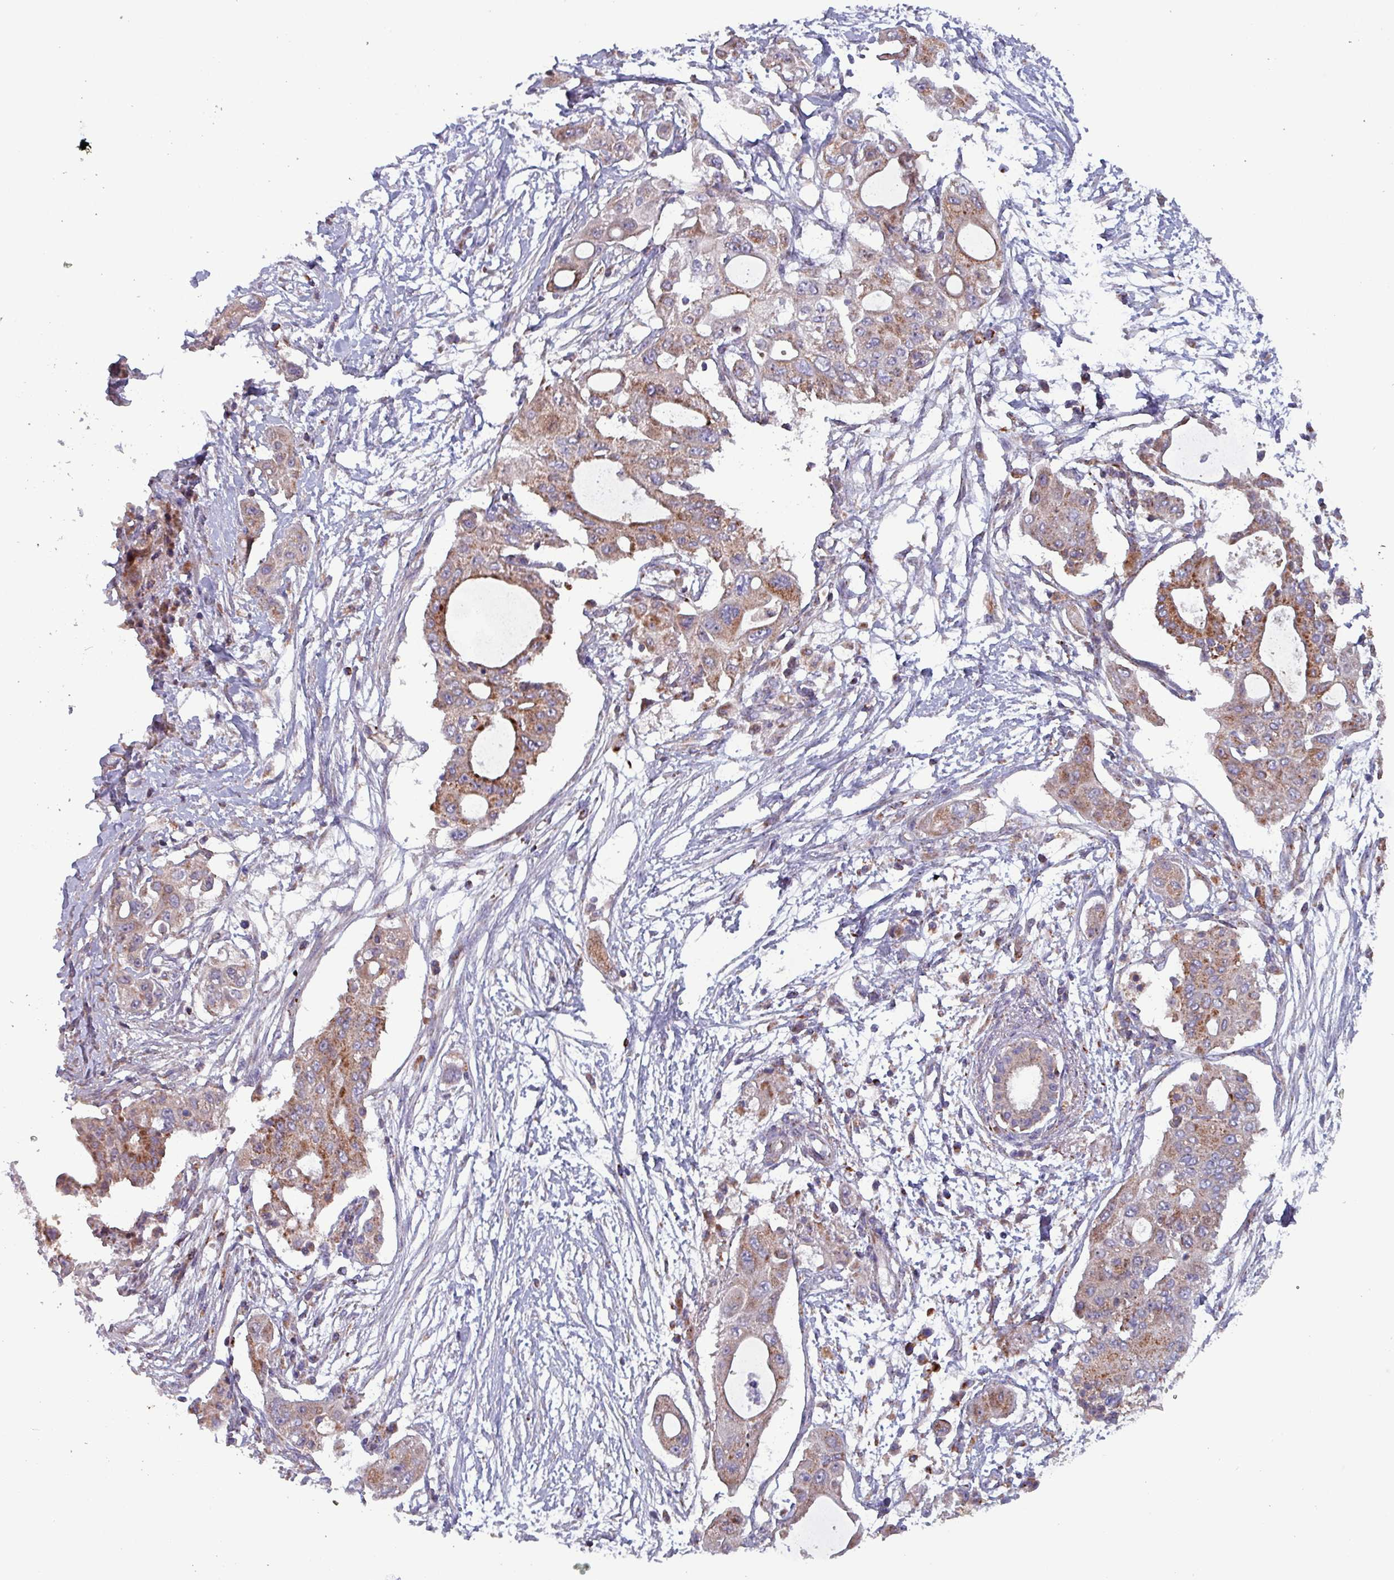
{"staining": {"intensity": "strong", "quantity": "25%-75%", "location": "cytoplasmic/membranous"}, "tissue": "pancreatic cancer", "cell_type": "Tumor cells", "image_type": "cancer", "snomed": [{"axis": "morphology", "description": "Adenocarcinoma, NOS"}, {"axis": "topography", "description": "Pancreas"}], "caption": "DAB immunohistochemical staining of pancreatic cancer (adenocarcinoma) exhibits strong cytoplasmic/membranous protein expression in about 25%-75% of tumor cells. (brown staining indicates protein expression, while blue staining denotes nuclei).", "gene": "ZNF322", "patient": {"sex": "male", "age": 68}}